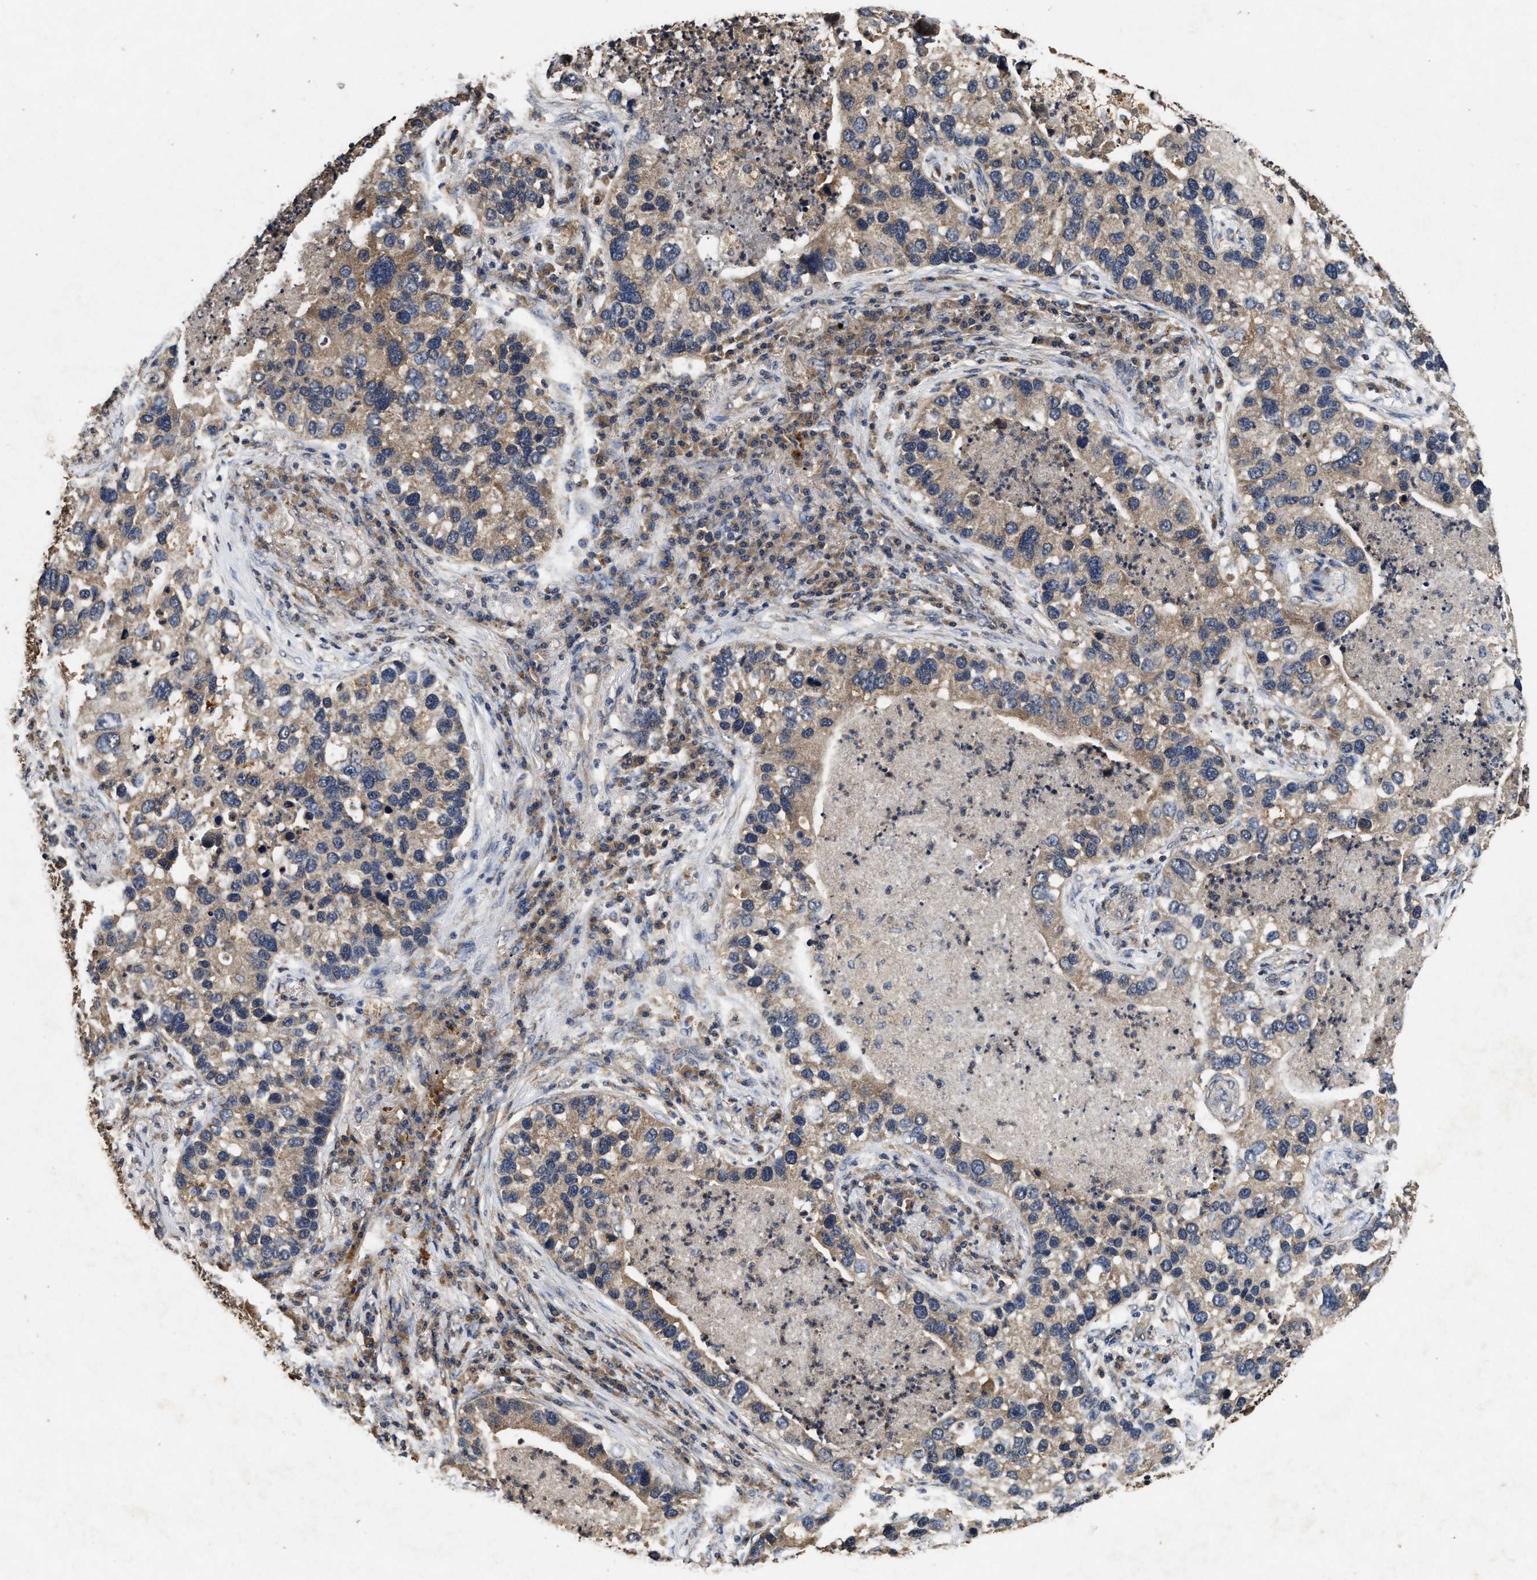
{"staining": {"intensity": "moderate", "quantity": "25%-75%", "location": "cytoplasmic/membranous"}, "tissue": "lung cancer", "cell_type": "Tumor cells", "image_type": "cancer", "snomed": [{"axis": "morphology", "description": "Normal tissue, NOS"}, {"axis": "morphology", "description": "Adenocarcinoma, NOS"}, {"axis": "topography", "description": "Bronchus"}, {"axis": "topography", "description": "Lung"}], "caption": "Protein expression analysis of human lung cancer reveals moderate cytoplasmic/membranous expression in approximately 25%-75% of tumor cells.", "gene": "PDAP1", "patient": {"sex": "male", "age": 54}}